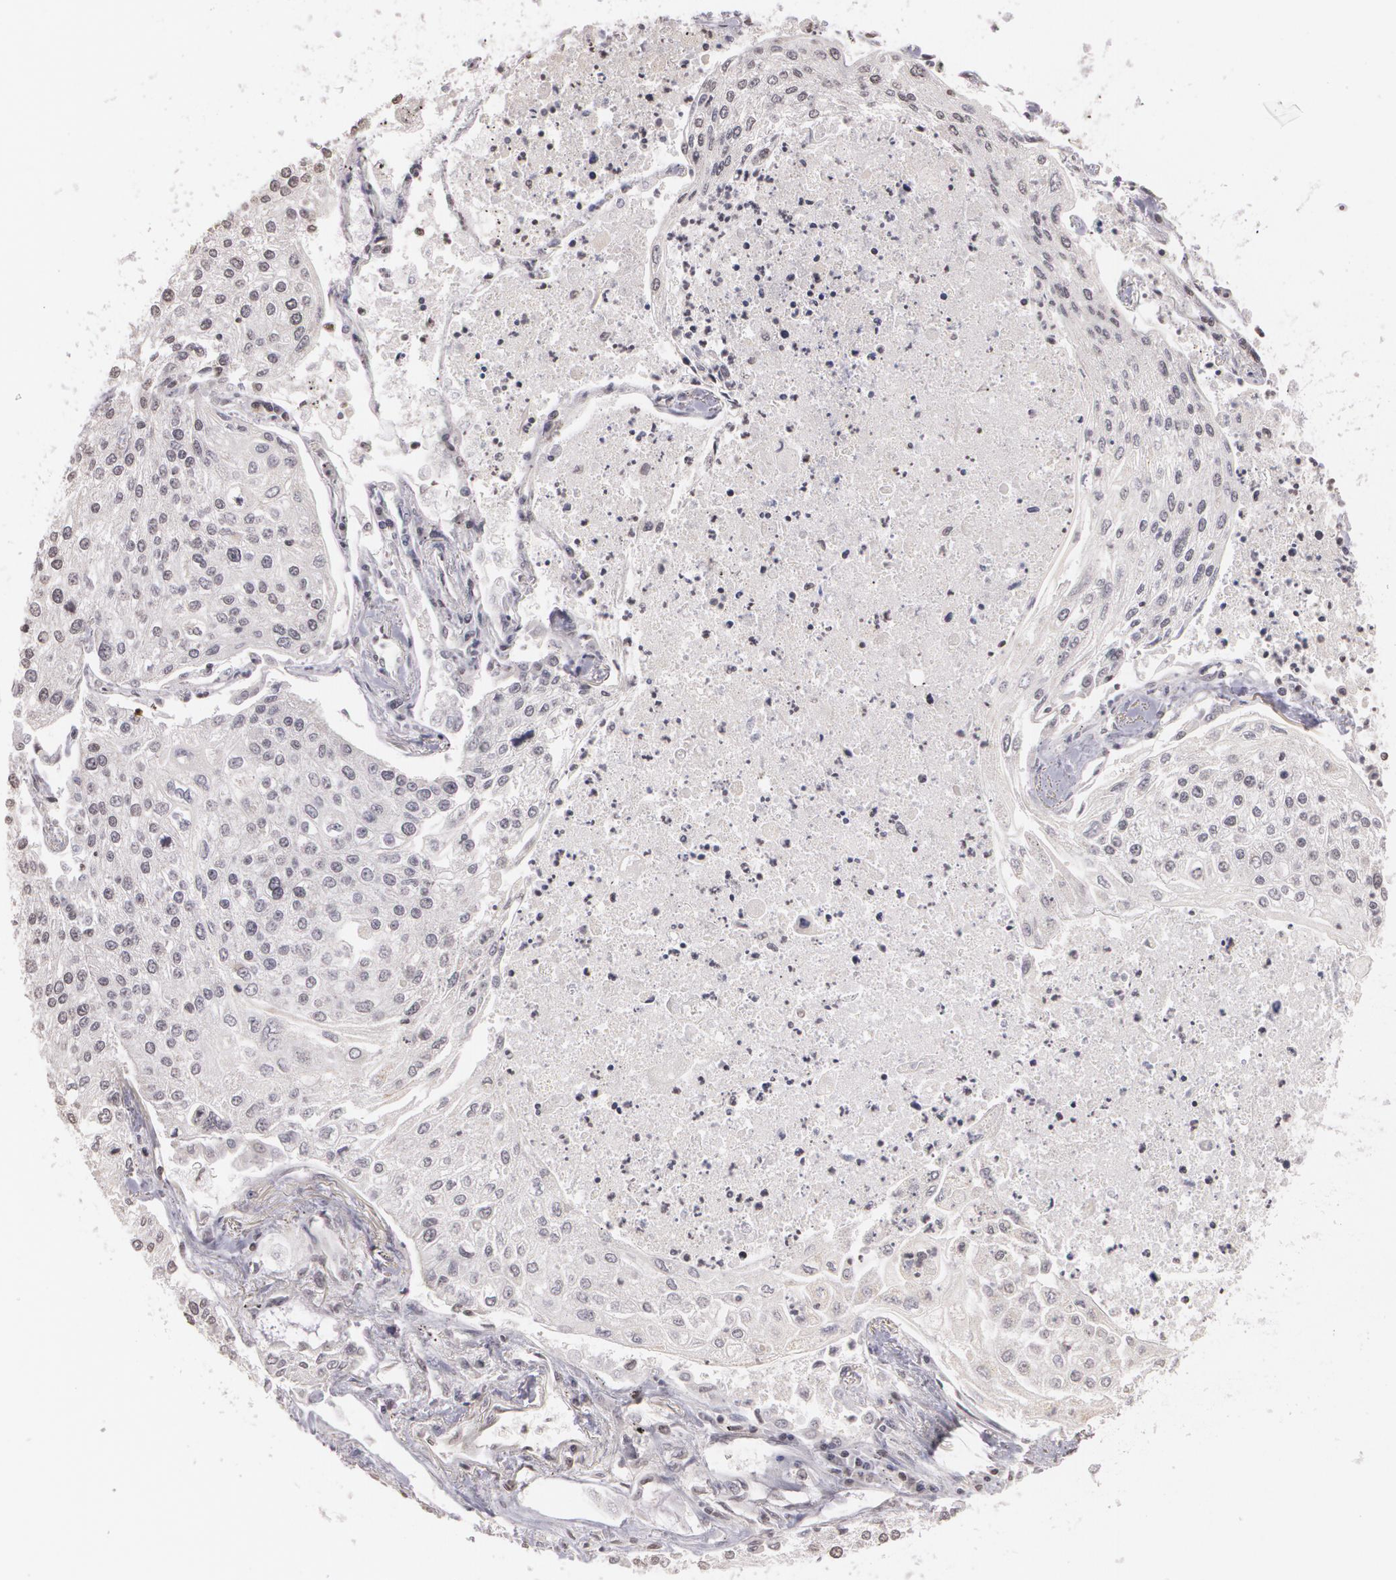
{"staining": {"intensity": "negative", "quantity": "none", "location": "none"}, "tissue": "lung cancer", "cell_type": "Tumor cells", "image_type": "cancer", "snomed": [{"axis": "morphology", "description": "Squamous cell carcinoma, NOS"}, {"axis": "topography", "description": "Lung"}], "caption": "The immunohistochemistry image has no significant positivity in tumor cells of squamous cell carcinoma (lung) tissue.", "gene": "THRB", "patient": {"sex": "male", "age": 75}}